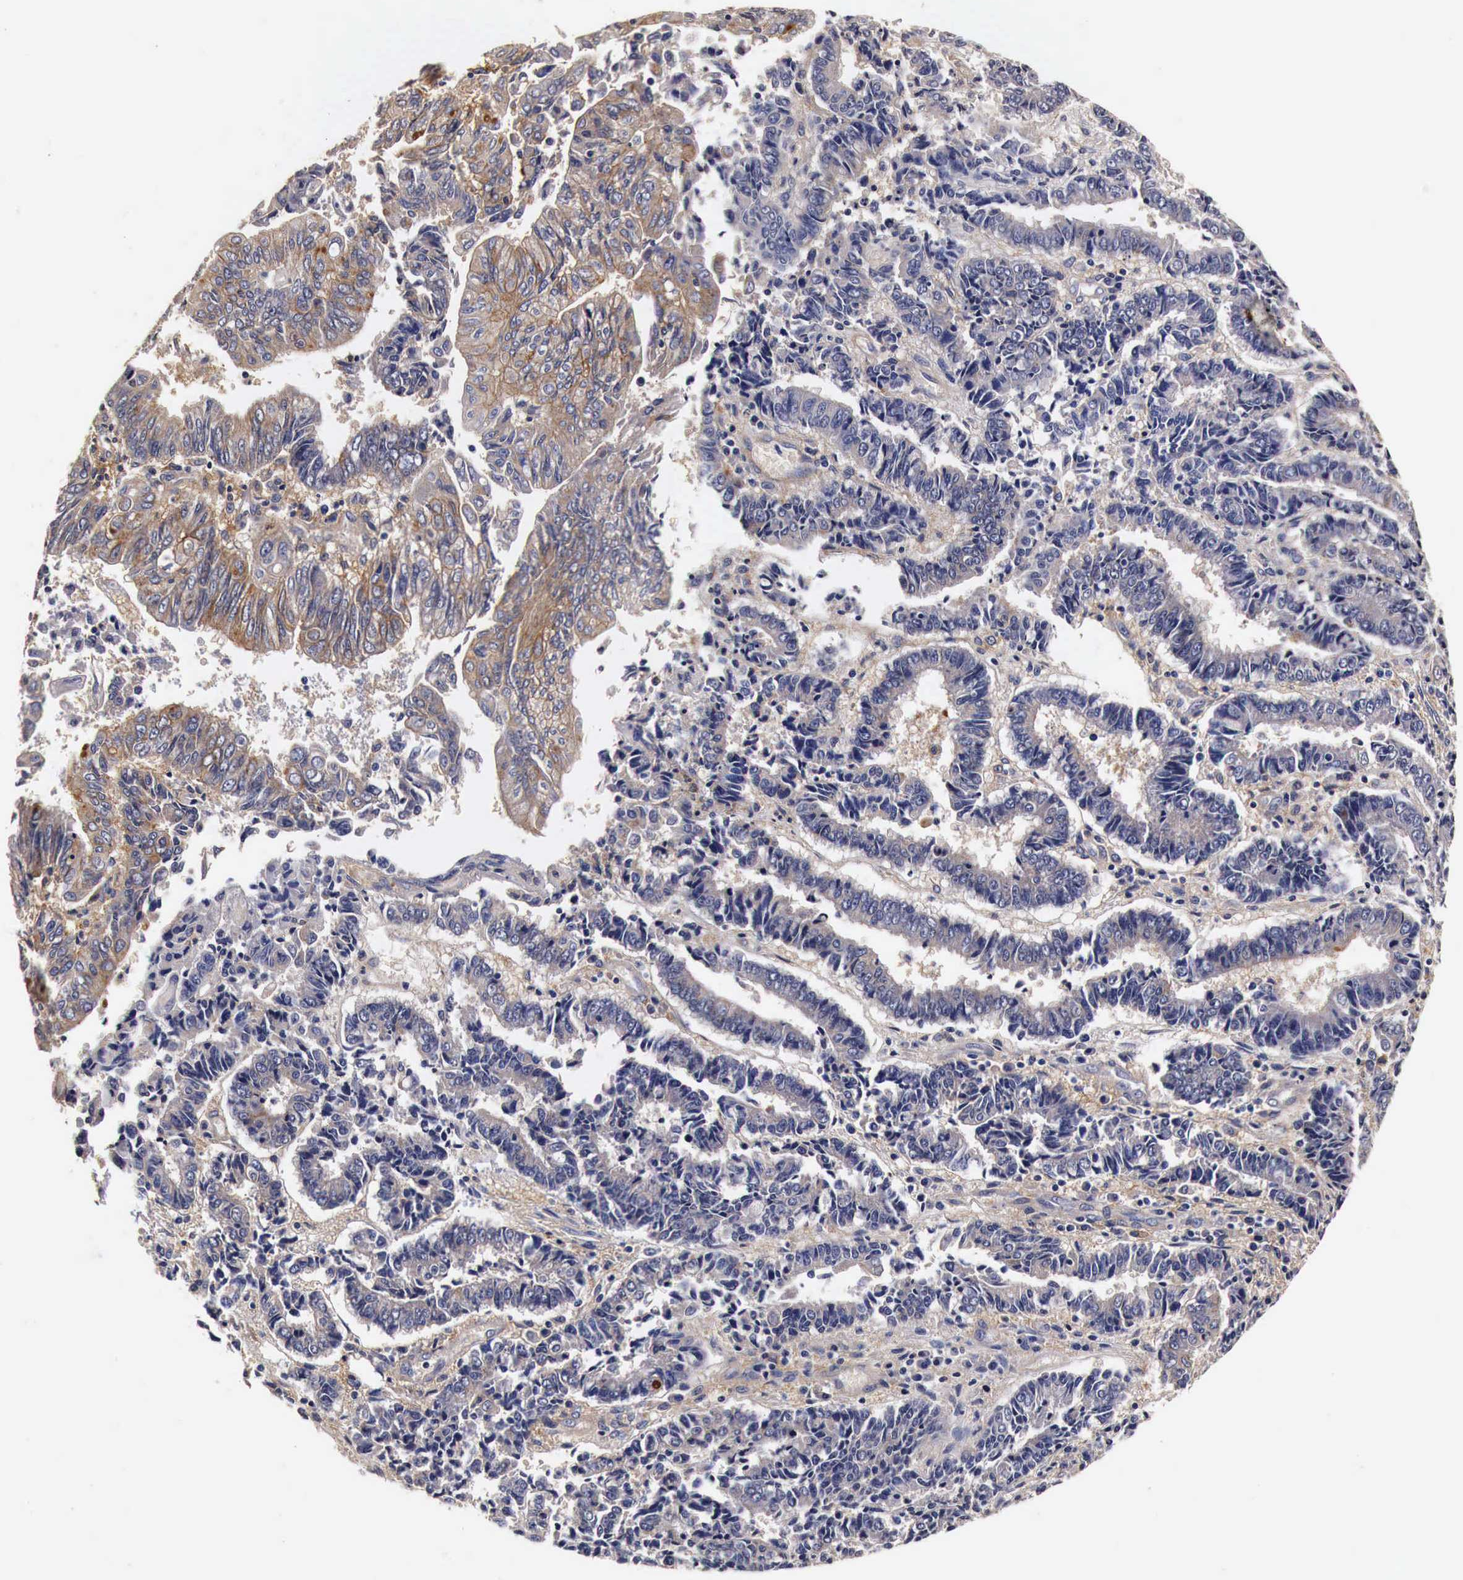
{"staining": {"intensity": "moderate", "quantity": "25%-75%", "location": "cytoplasmic/membranous"}, "tissue": "endometrial cancer", "cell_type": "Tumor cells", "image_type": "cancer", "snomed": [{"axis": "morphology", "description": "Adenocarcinoma, NOS"}, {"axis": "topography", "description": "Endometrium"}], "caption": "This image demonstrates IHC staining of adenocarcinoma (endometrial), with medium moderate cytoplasmic/membranous positivity in approximately 25%-75% of tumor cells.", "gene": "RP2", "patient": {"sex": "female", "age": 75}}